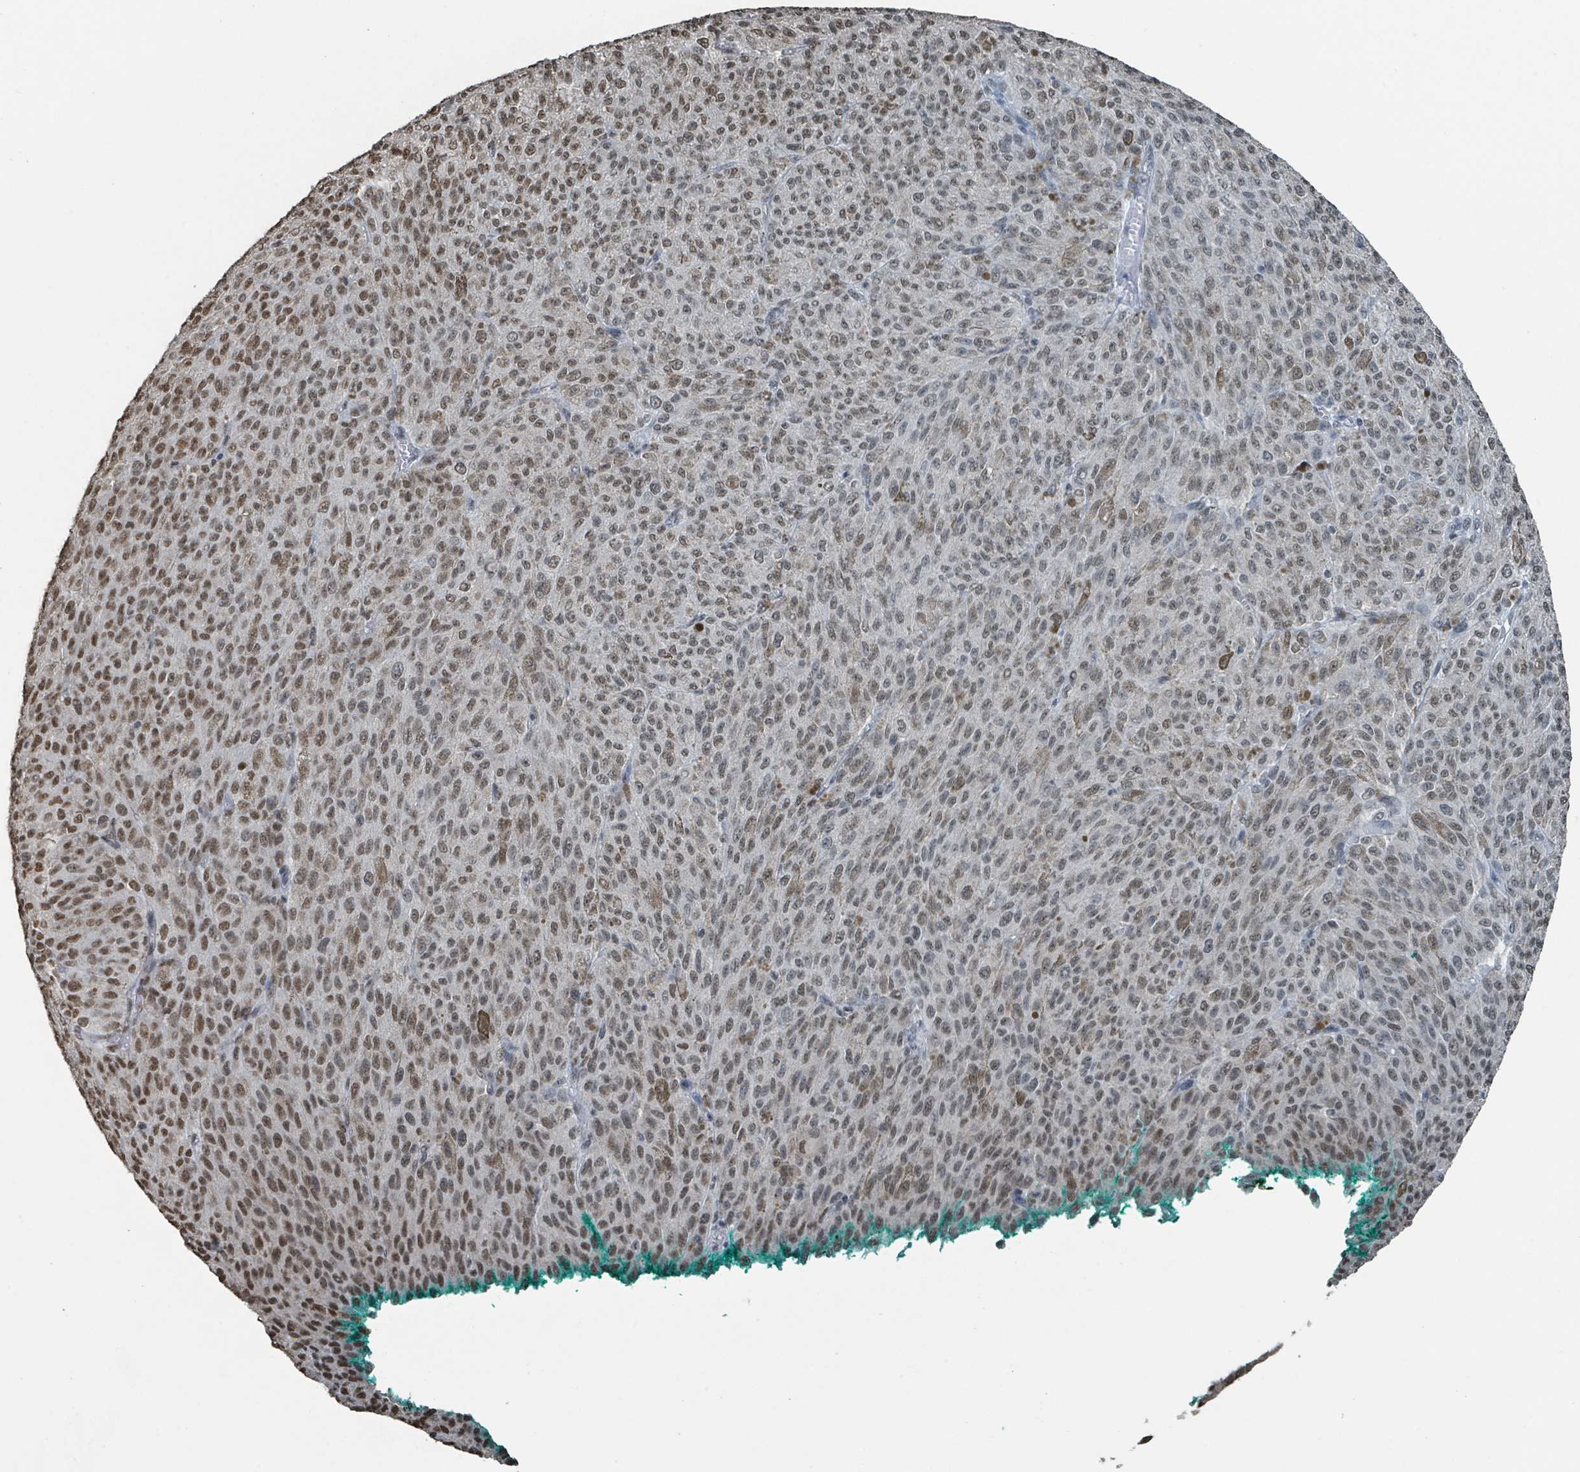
{"staining": {"intensity": "moderate", "quantity": ">75%", "location": "nuclear"}, "tissue": "melanoma", "cell_type": "Tumor cells", "image_type": "cancer", "snomed": [{"axis": "morphology", "description": "Malignant melanoma, NOS"}, {"axis": "topography", "description": "Skin"}], "caption": "This micrograph demonstrates immunohistochemistry staining of human malignant melanoma, with medium moderate nuclear positivity in about >75% of tumor cells.", "gene": "PHIP", "patient": {"sex": "female", "age": 52}}